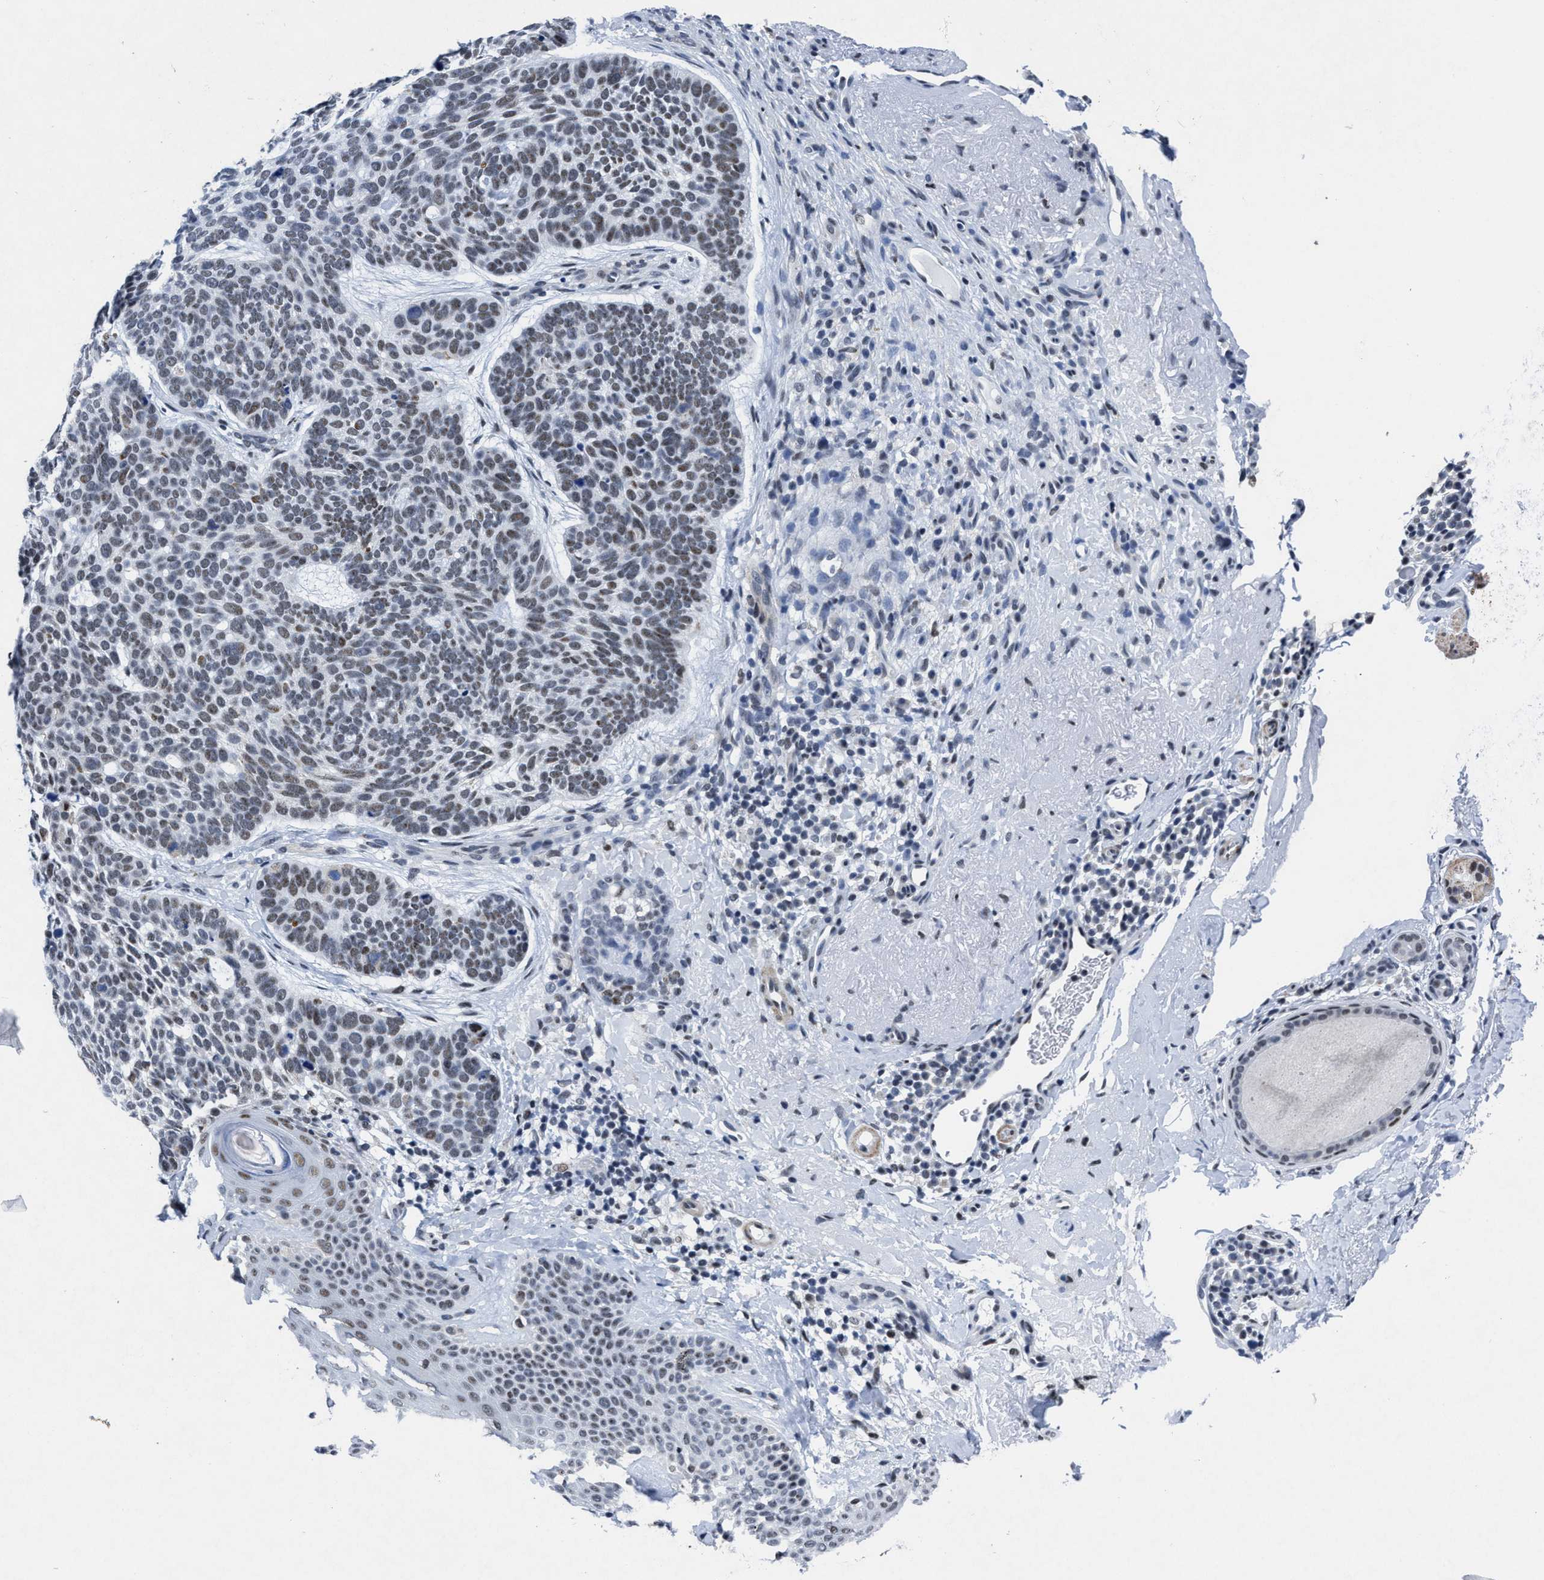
{"staining": {"intensity": "weak", "quantity": "25%-75%", "location": "nuclear"}, "tissue": "skin cancer", "cell_type": "Tumor cells", "image_type": "cancer", "snomed": [{"axis": "morphology", "description": "Basal cell carcinoma"}, {"axis": "topography", "description": "Skin"}, {"axis": "topography", "description": "Skin of head"}], "caption": "Skin basal cell carcinoma was stained to show a protein in brown. There is low levels of weak nuclear positivity in about 25%-75% of tumor cells.", "gene": "ID3", "patient": {"sex": "female", "age": 85}}